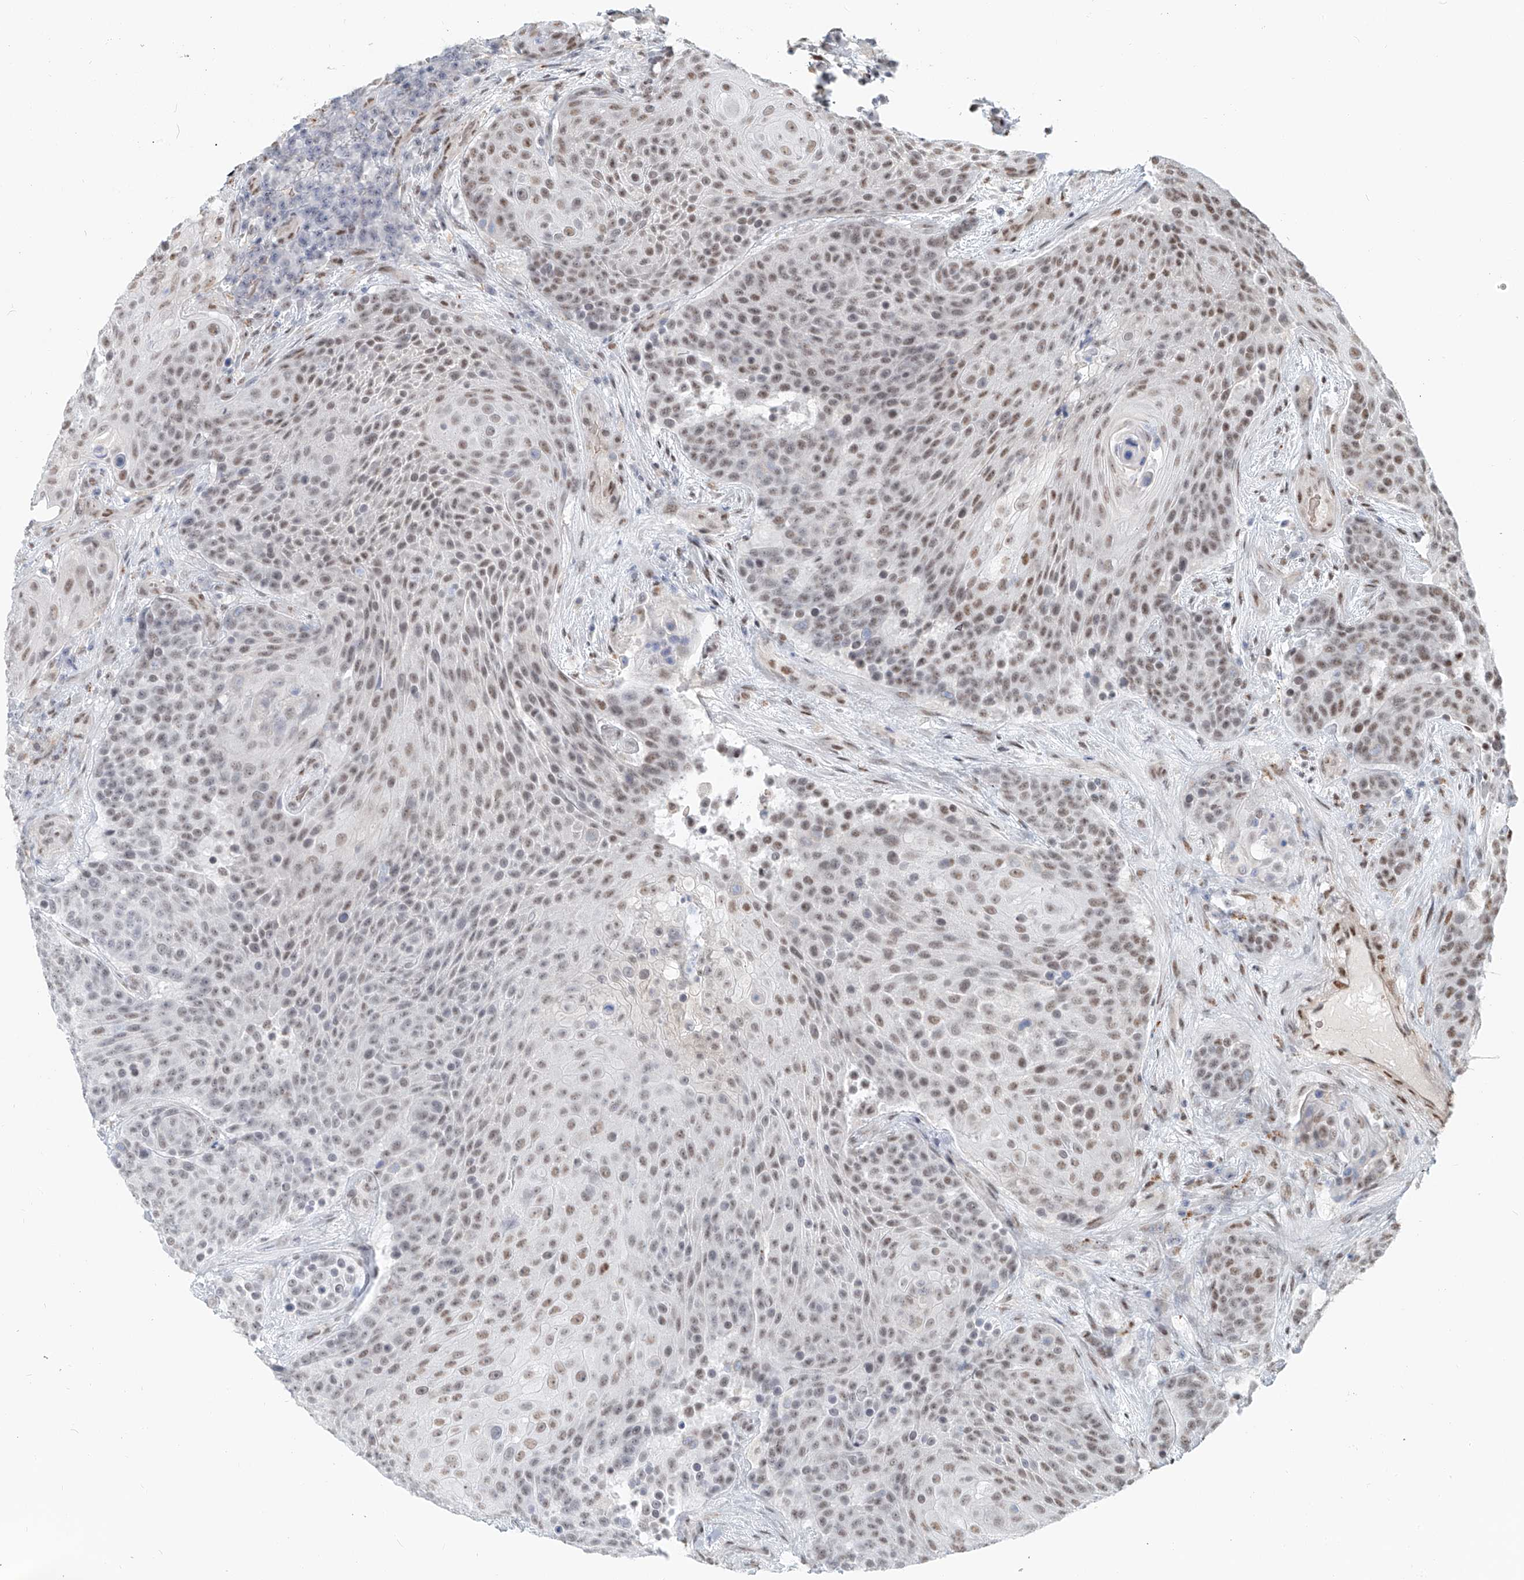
{"staining": {"intensity": "weak", "quantity": ">75%", "location": "nuclear"}, "tissue": "urothelial cancer", "cell_type": "Tumor cells", "image_type": "cancer", "snomed": [{"axis": "morphology", "description": "Urothelial carcinoma, High grade"}, {"axis": "topography", "description": "Urinary bladder"}], "caption": "High-grade urothelial carcinoma stained with DAB (3,3'-diaminobenzidine) immunohistochemistry reveals low levels of weak nuclear expression in about >75% of tumor cells.", "gene": "SASH1", "patient": {"sex": "female", "age": 63}}